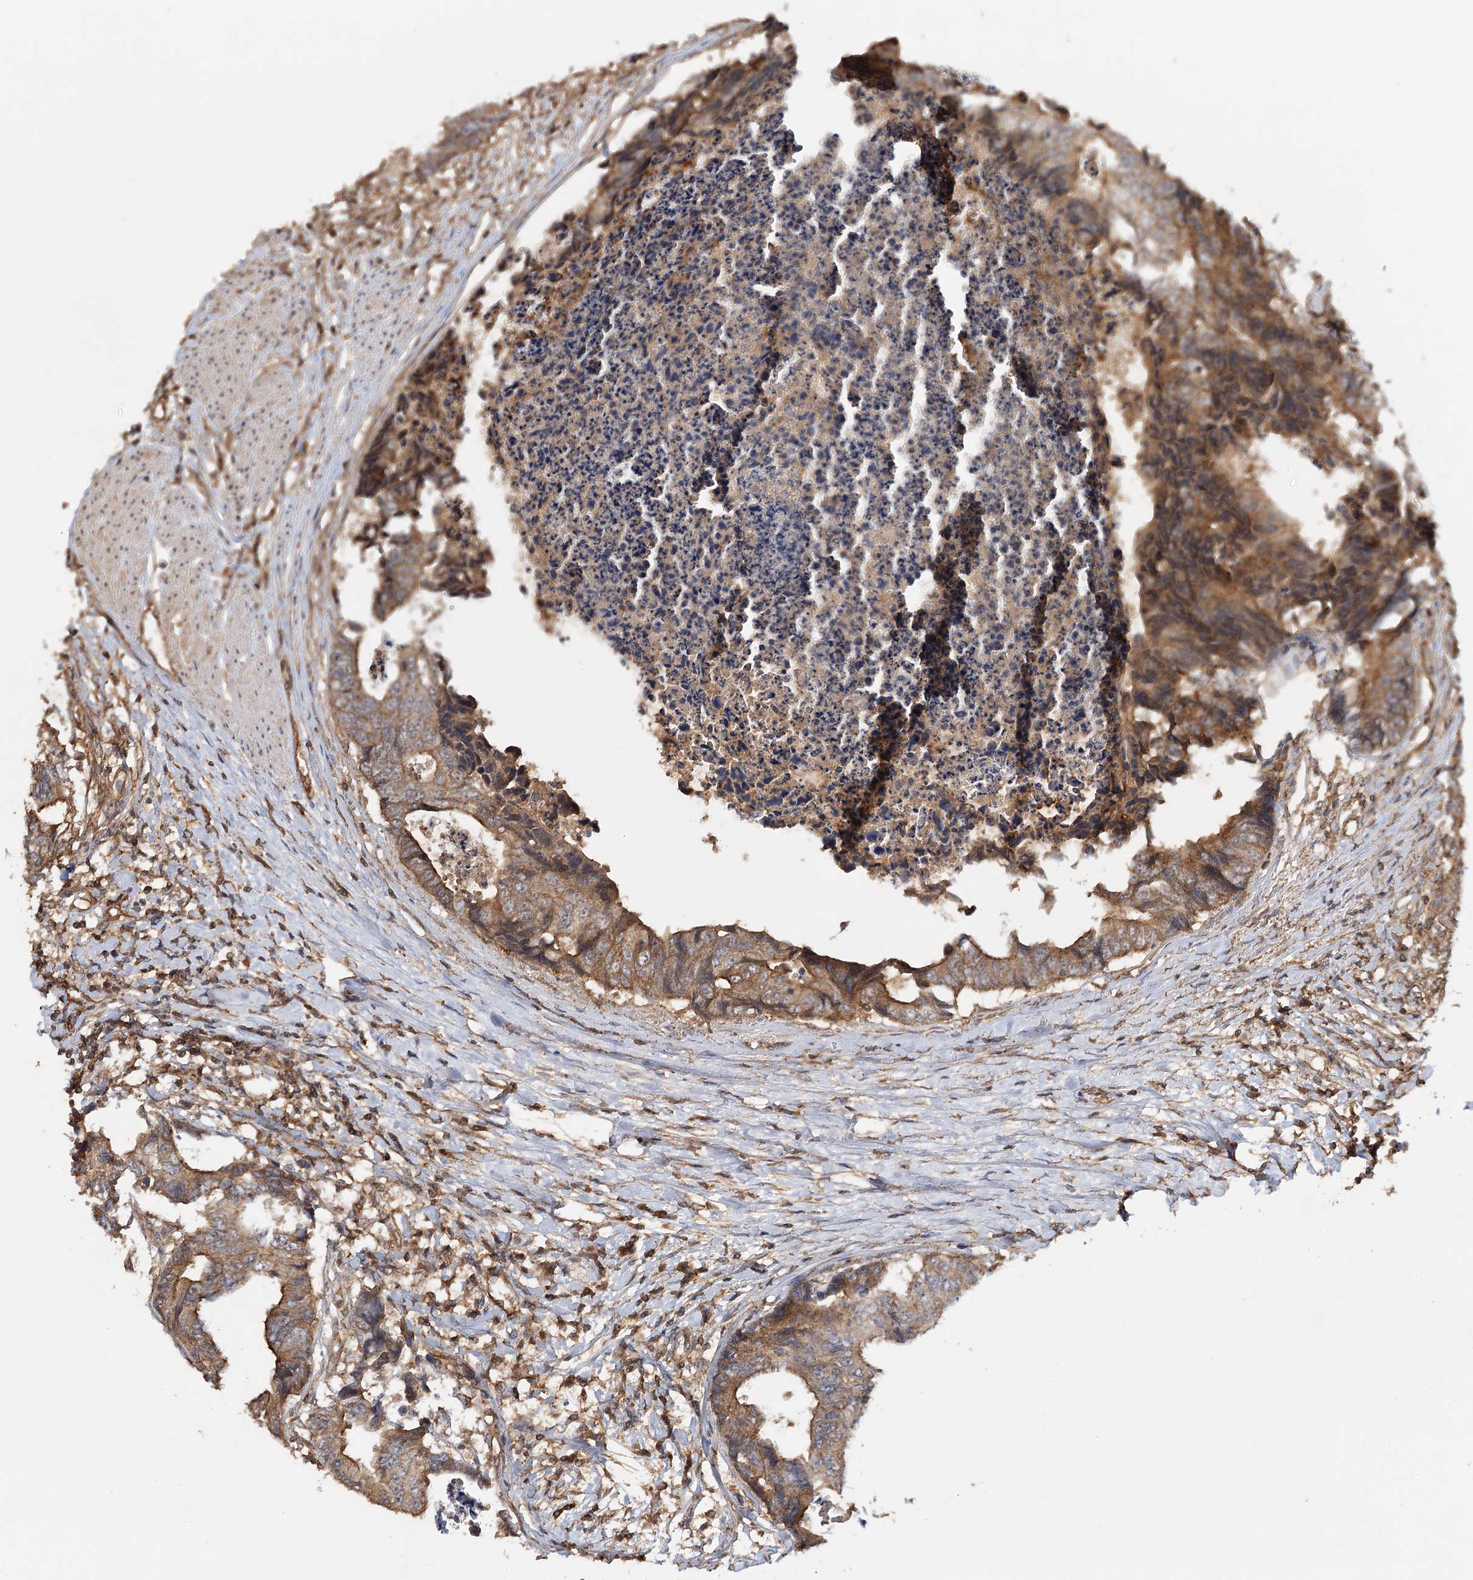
{"staining": {"intensity": "moderate", "quantity": ">75%", "location": "cytoplasmic/membranous"}, "tissue": "colorectal cancer", "cell_type": "Tumor cells", "image_type": "cancer", "snomed": [{"axis": "morphology", "description": "Adenocarcinoma, NOS"}, {"axis": "topography", "description": "Rectum"}], "caption": "Immunohistochemistry (IHC) (DAB) staining of adenocarcinoma (colorectal) shows moderate cytoplasmic/membranous protein expression in approximately >75% of tumor cells.", "gene": "BCR", "patient": {"sex": "male", "age": 84}}